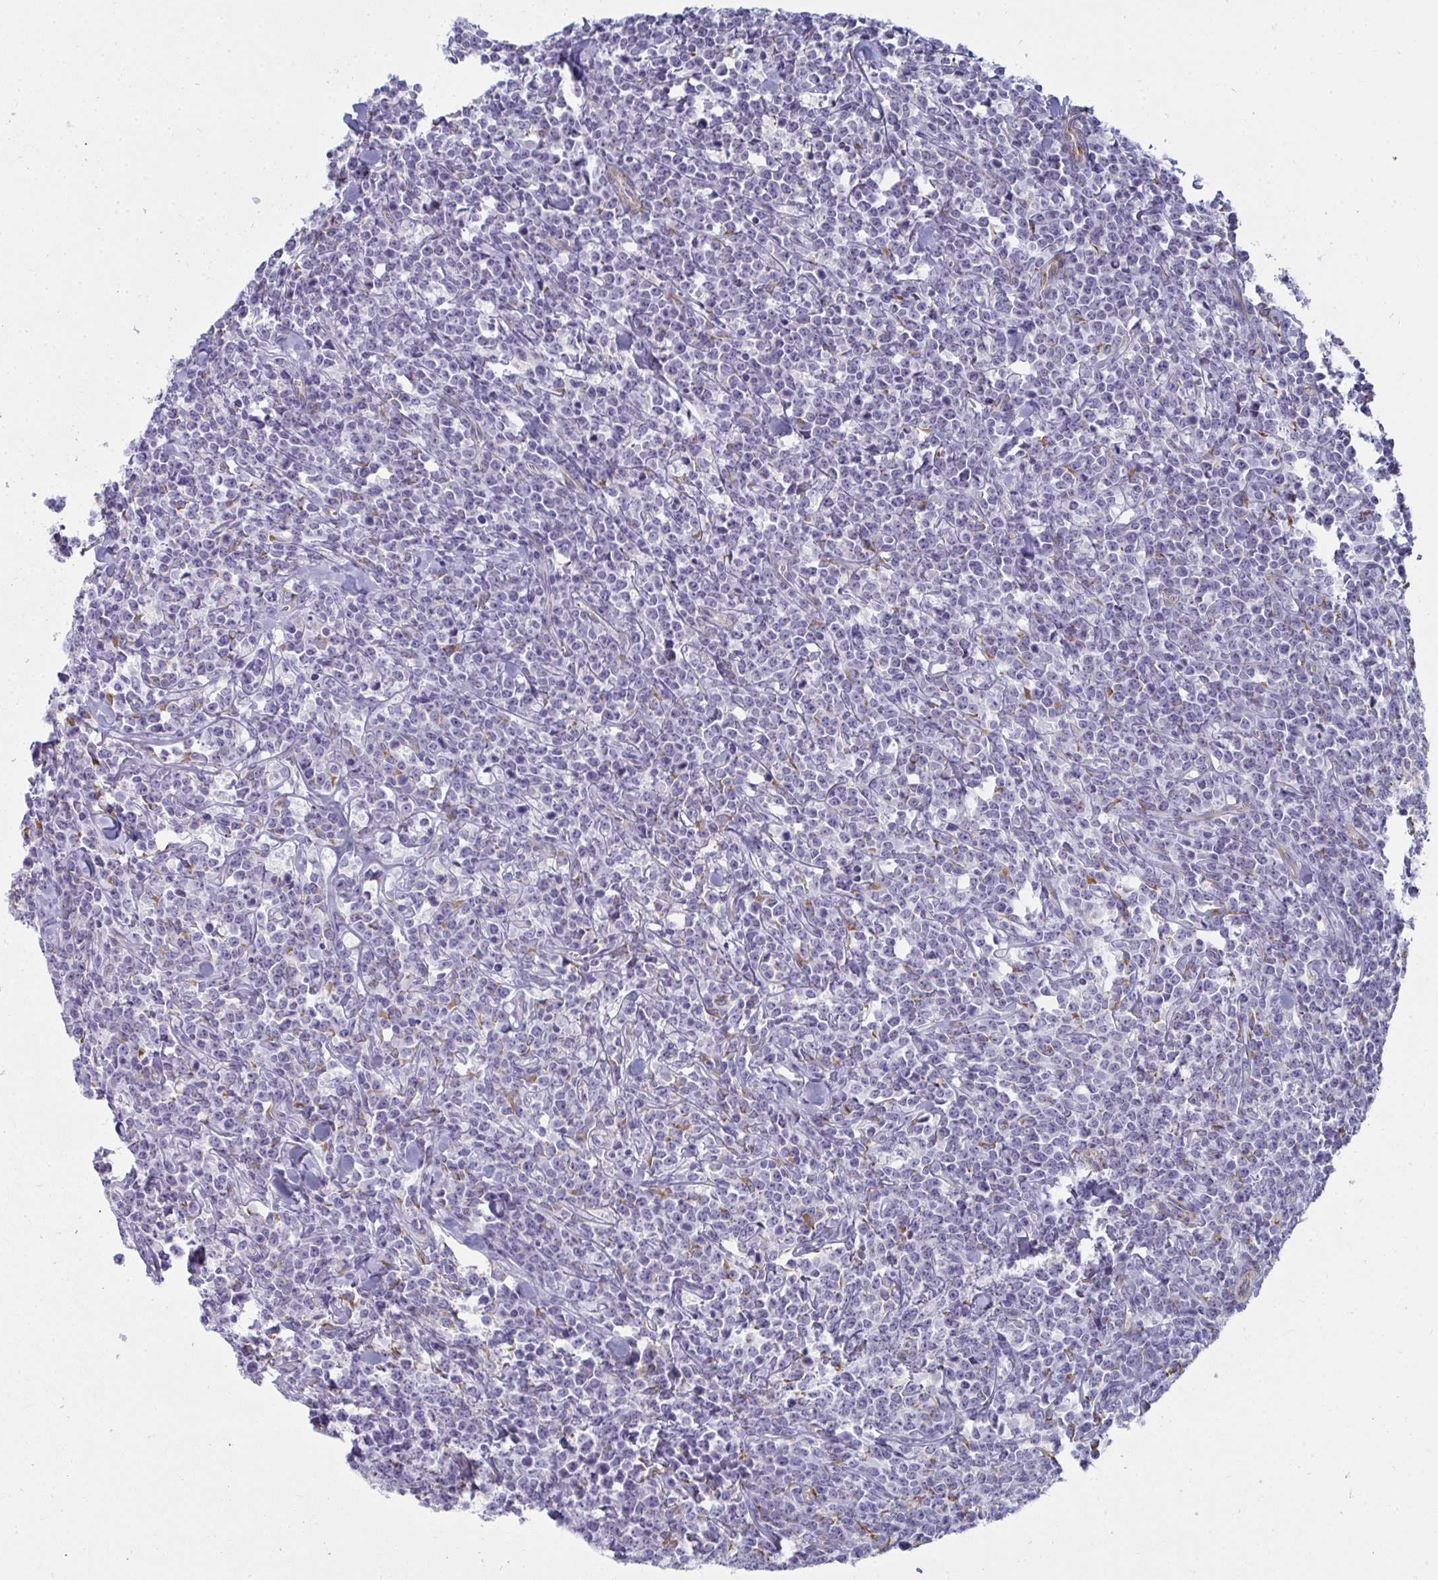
{"staining": {"intensity": "negative", "quantity": "none", "location": "none"}, "tissue": "lymphoma", "cell_type": "Tumor cells", "image_type": "cancer", "snomed": [{"axis": "morphology", "description": "Malignant lymphoma, non-Hodgkin's type, High grade"}, {"axis": "topography", "description": "Small intestine"}], "caption": "DAB immunohistochemical staining of lymphoma shows no significant positivity in tumor cells.", "gene": "SHROOM1", "patient": {"sex": "female", "age": 56}}